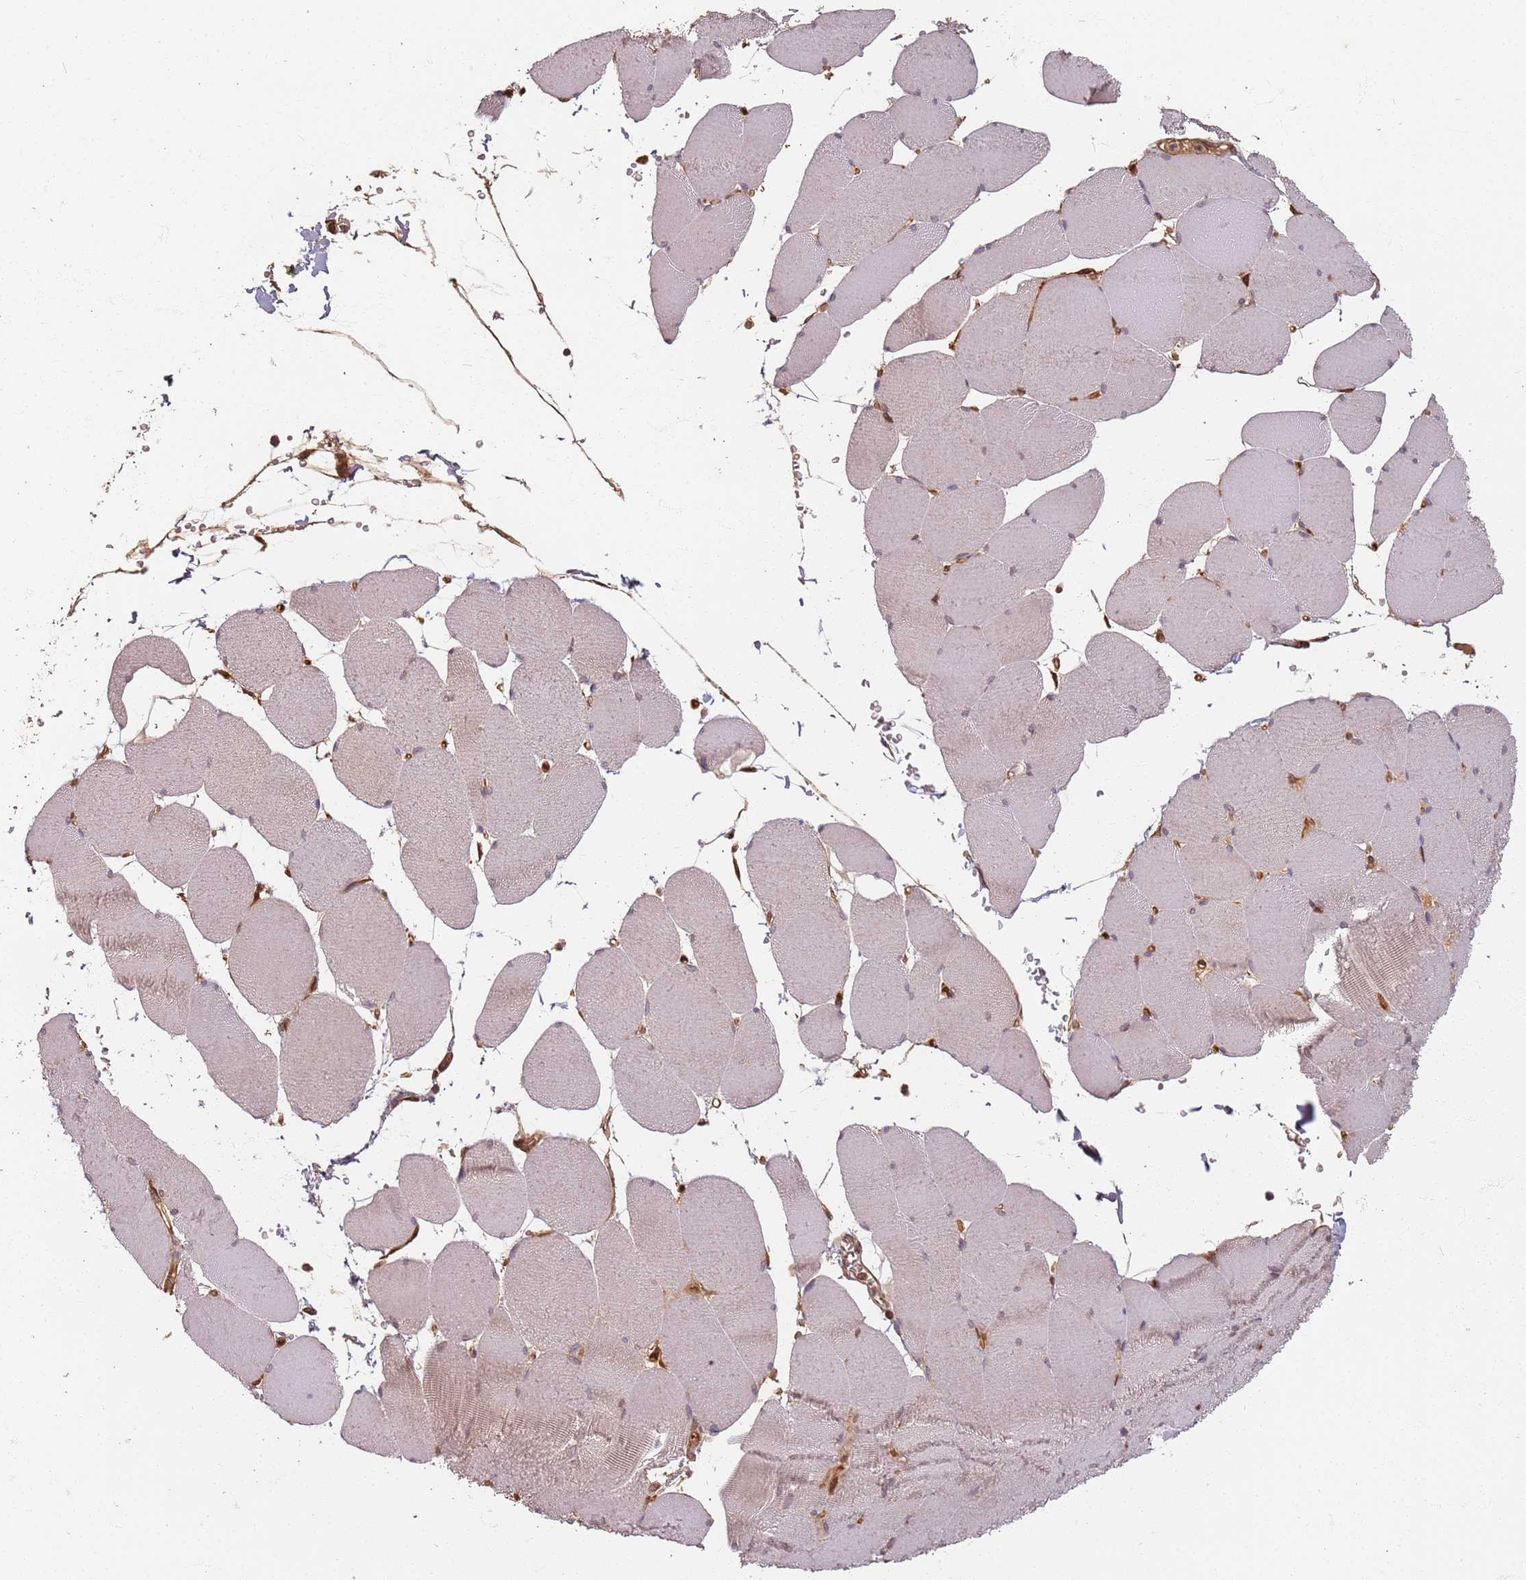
{"staining": {"intensity": "moderate", "quantity": "25%-75%", "location": "cytoplasmic/membranous,nuclear"}, "tissue": "skeletal muscle", "cell_type": "Myocytes", "image_type": "normal", "snomed": [{"axis": "morphology", "description": "Normal tissue, NOS"}, {"axis": "topography", "description": "Skeletal muscle"}, {"axis": "topography", "description": "Head-Neck"}], "caption": "Immunohistochemical staining of benign human skeletal muscle reveals medium levels of moderate cytoplasmic/membranous,nuclear positivity in about 25%-75% of myocytes. The staining was performed using DAB, with brown indicating positive protein expression. Nuclei are stained blue with hematoxylin.", "gene": "SDCCAG8", "patient": {"sex": "male", "age": 66}}